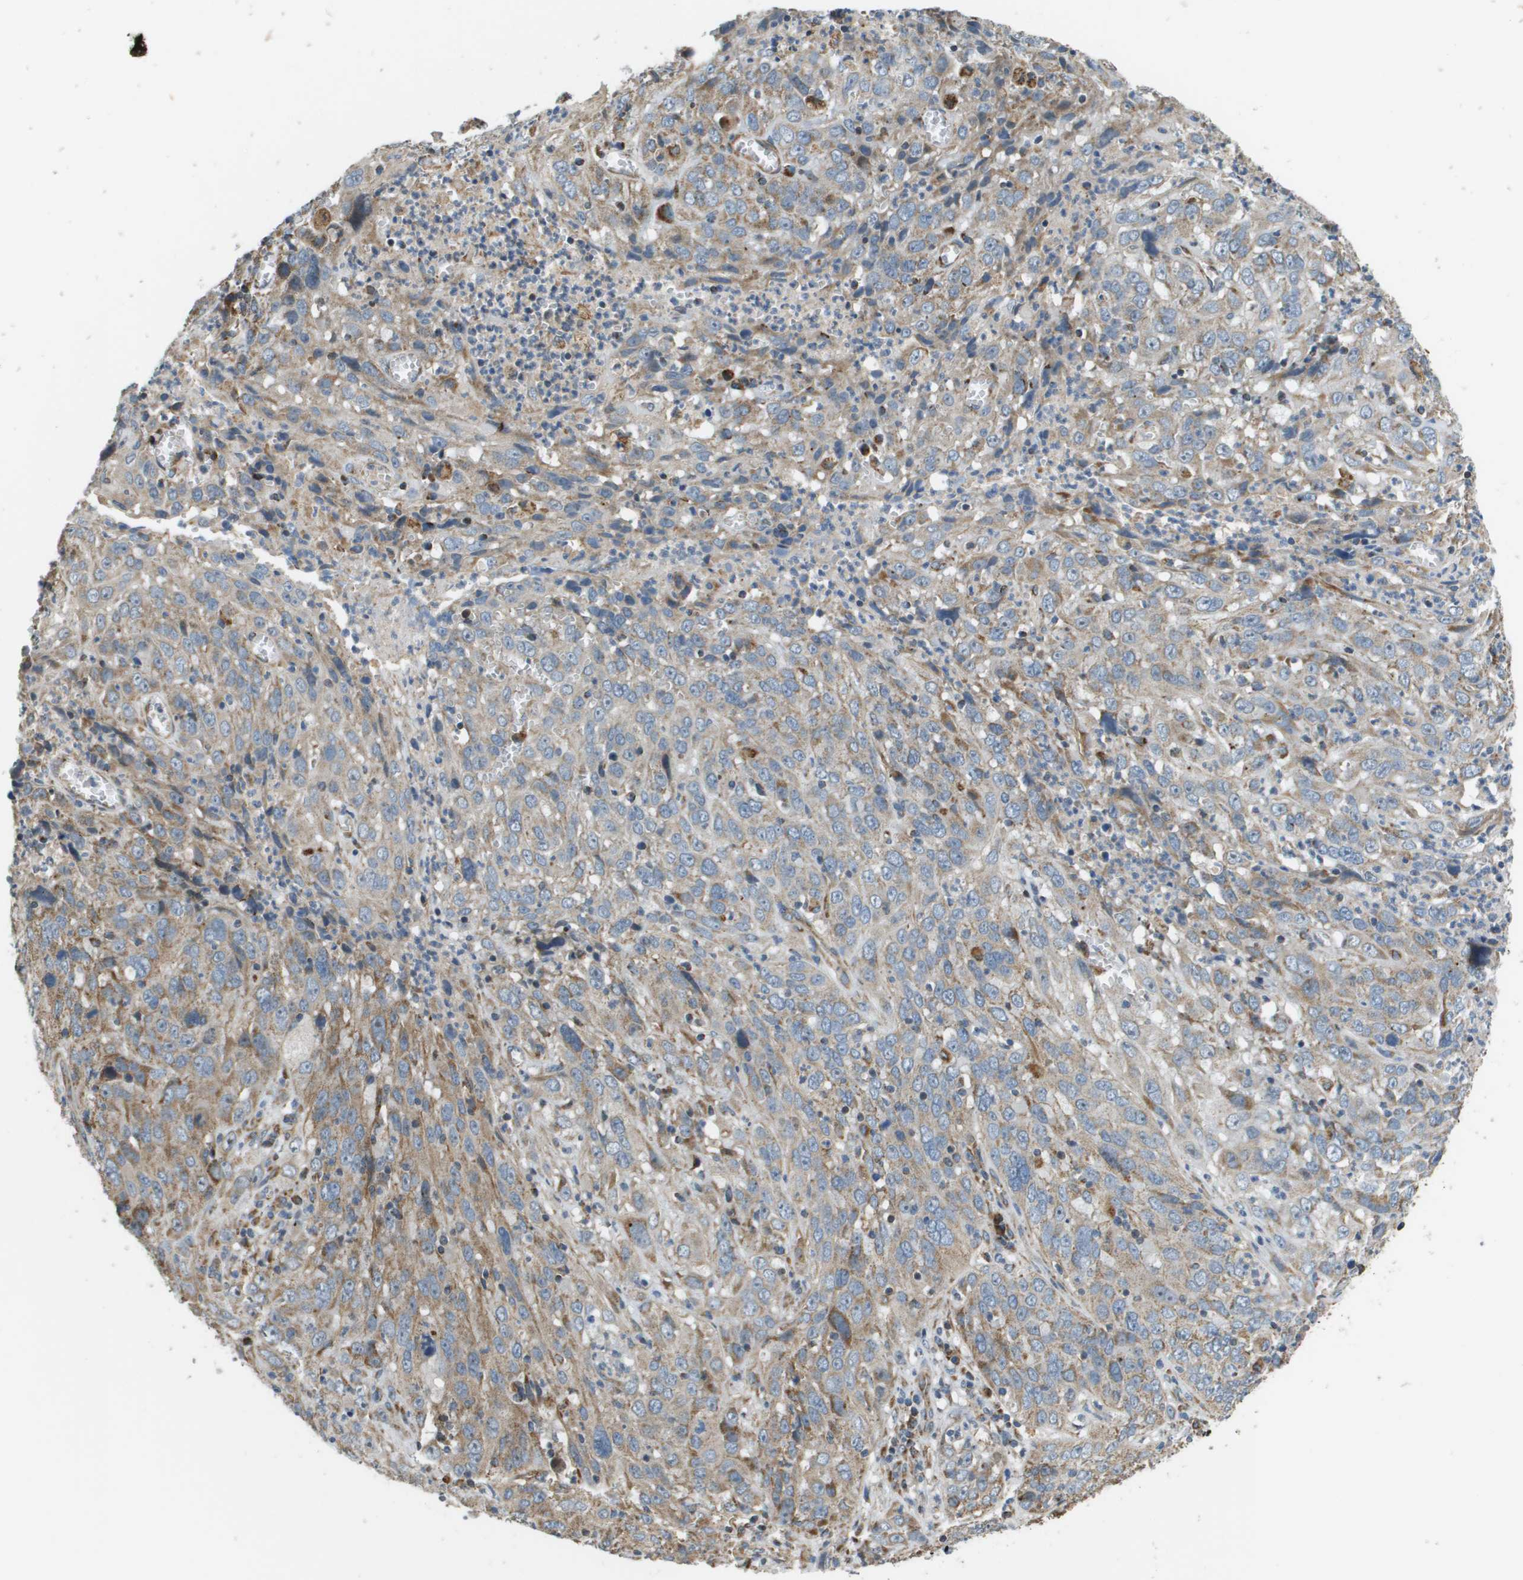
{"staining": {"intensity": "weak", "quantity": ">75%", "location": "cytoplasmic/membranous"}, "tissue": "cervical cancer", "cell_type": "Tumor cells", "image_type": "cancer", "snomed": [{"axis": "morphology", "description": "Squamous cell carcinoma, NOS"}, {"axis": "topography", "description": "Cervix"}], "caption": "Protein staining of cervical squamous cell carcinoma tissue reveals weak cytoplasmic/membranous staining in about >75% of tumor cells.", "gene": "NRK", "patient": {"sex": "female", "age": 32}}